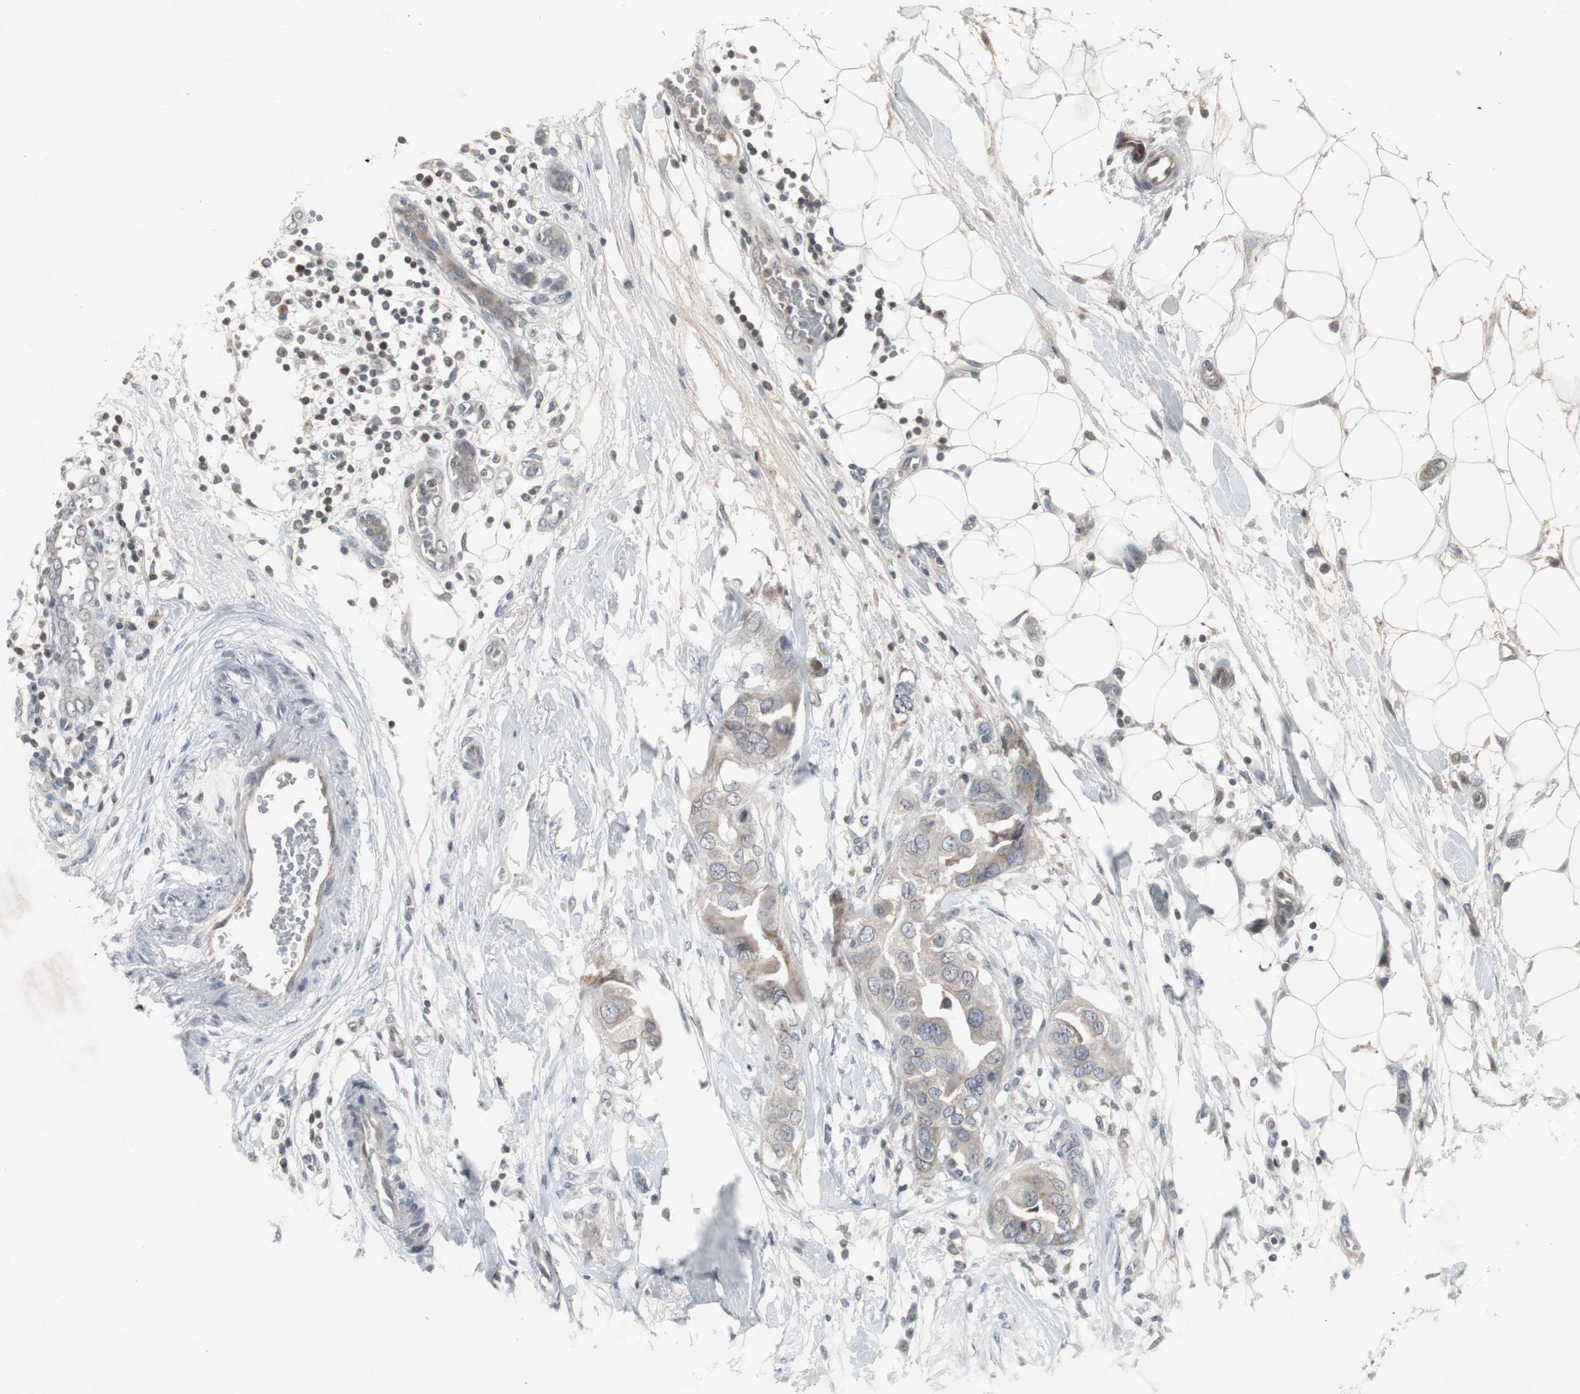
{"staining": {"intensity": "weak", "quantity": "25%-75%", "location": "cytoplasmic/membranous"}, "tissue": "breast cancer", "cell_type": "Tumor cells", "image_type": "cancer", "snomed": [{"axis": "morphology", "description": "Duct carcinoma"}, {"axis": "topography", "description": "Breast"}], "caption": "High-magnification brightfield microscopy of breast cancer stained with DAB (brown) and counterstained with hematoxylin (blue). tumor cells exhibit weak cytoplasmic/membranous positivity is appreciated in about25%-75% of cells.", "gene": "ZNF396", "patient": {"sex": "female", "age": 40}}